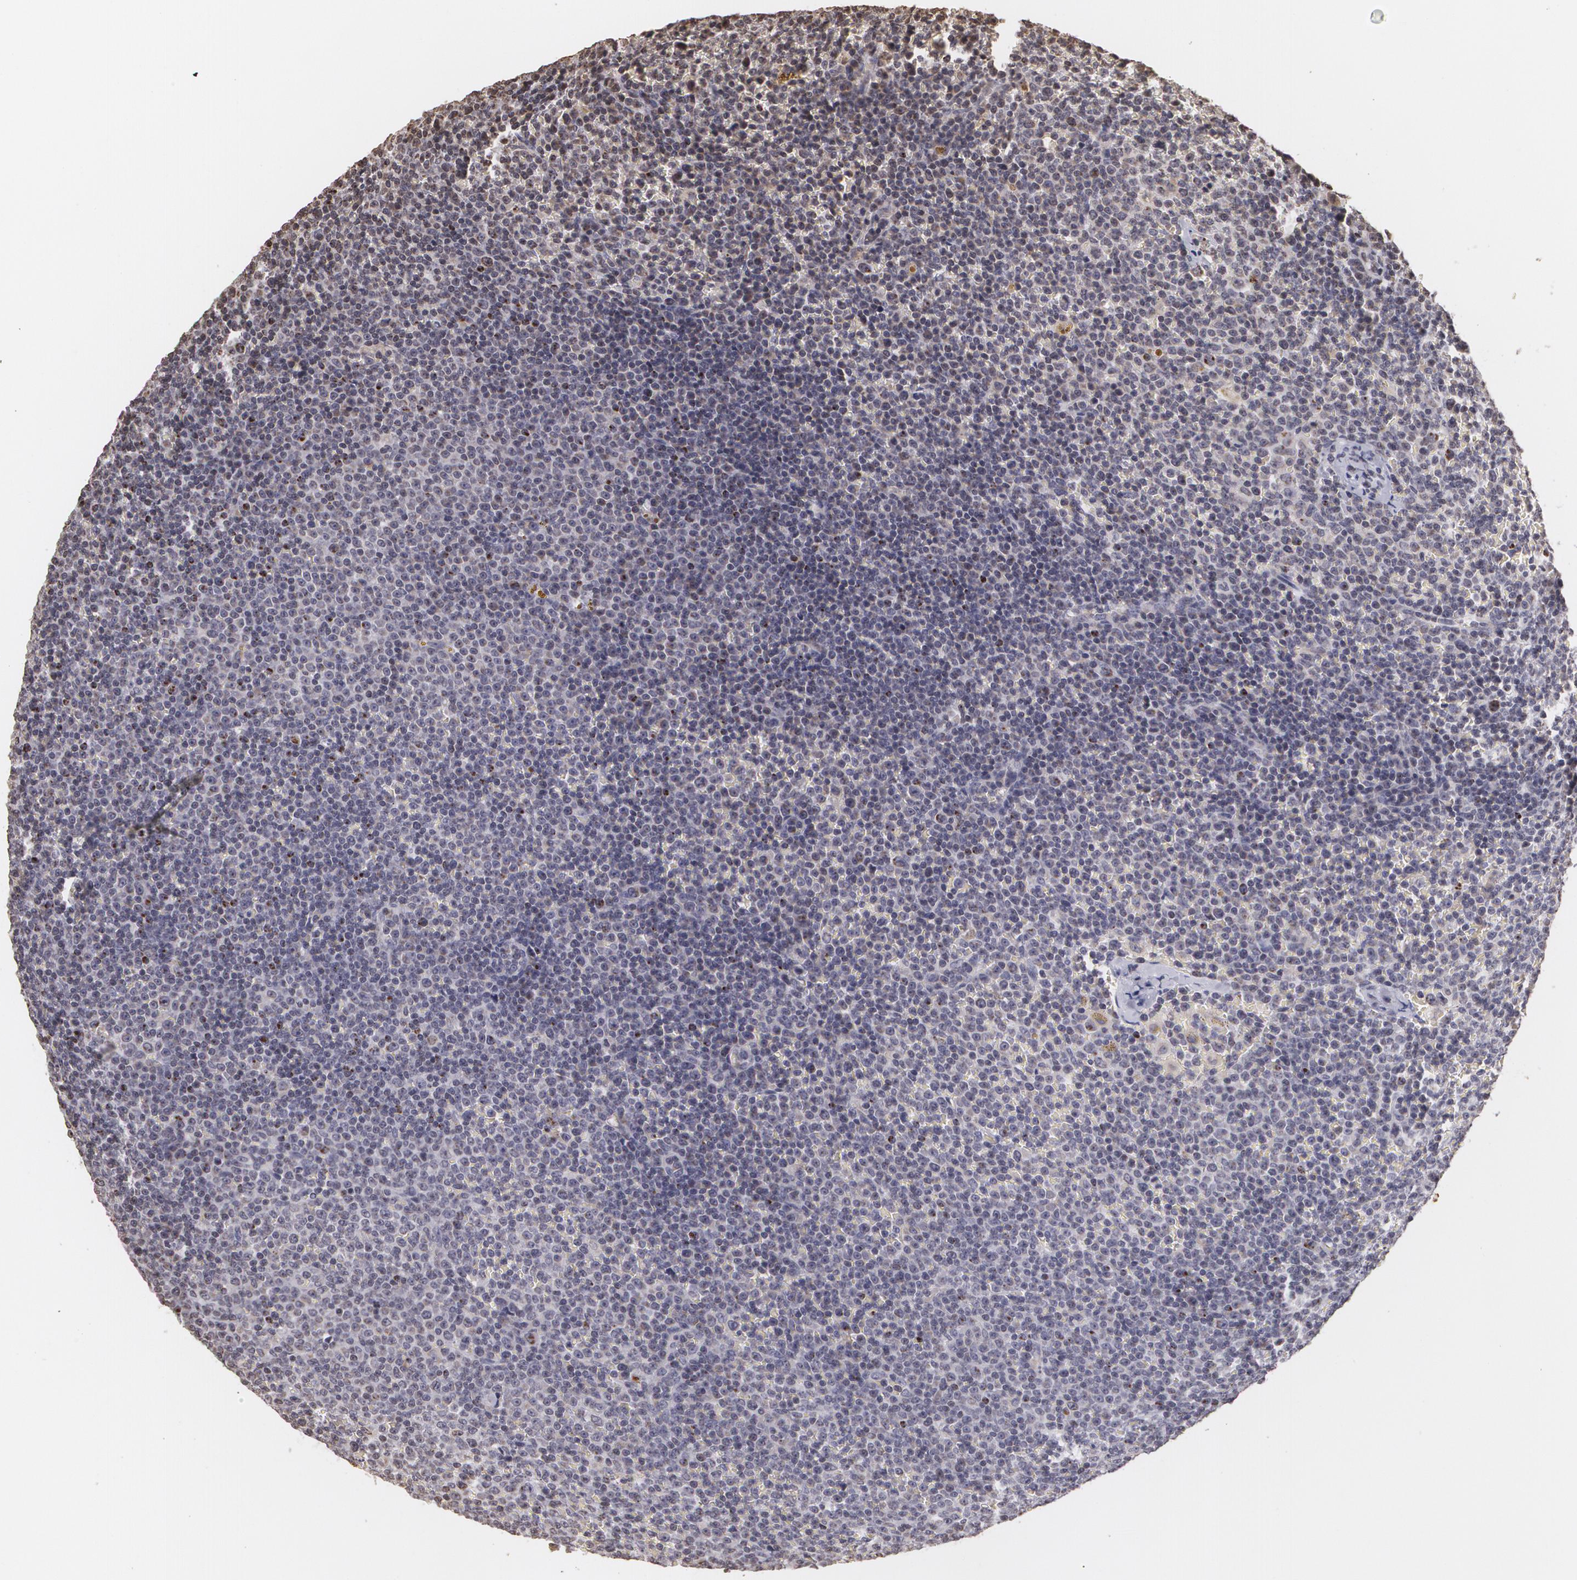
{"staining": {"intensity": "negative", "quantity": "none", "location": "none"}, "tissue": "lymphoma", "cell_type": "Tumor cells", "image_type": "cancer", "snomed": [{"axis": "morphology", "description": "Malignant lymphoma, non-Hodgkin's type, Low grade"}, {"axis": "topography", "description": "Lymph node"}], "caption": "DAB (3,3'-diaminobenzidine) immunohistochemical staining of lymphoma displays no significant positivity in tumor cells.", "gene": "THRB", "patient": {"sex": "male", "age": 50}}